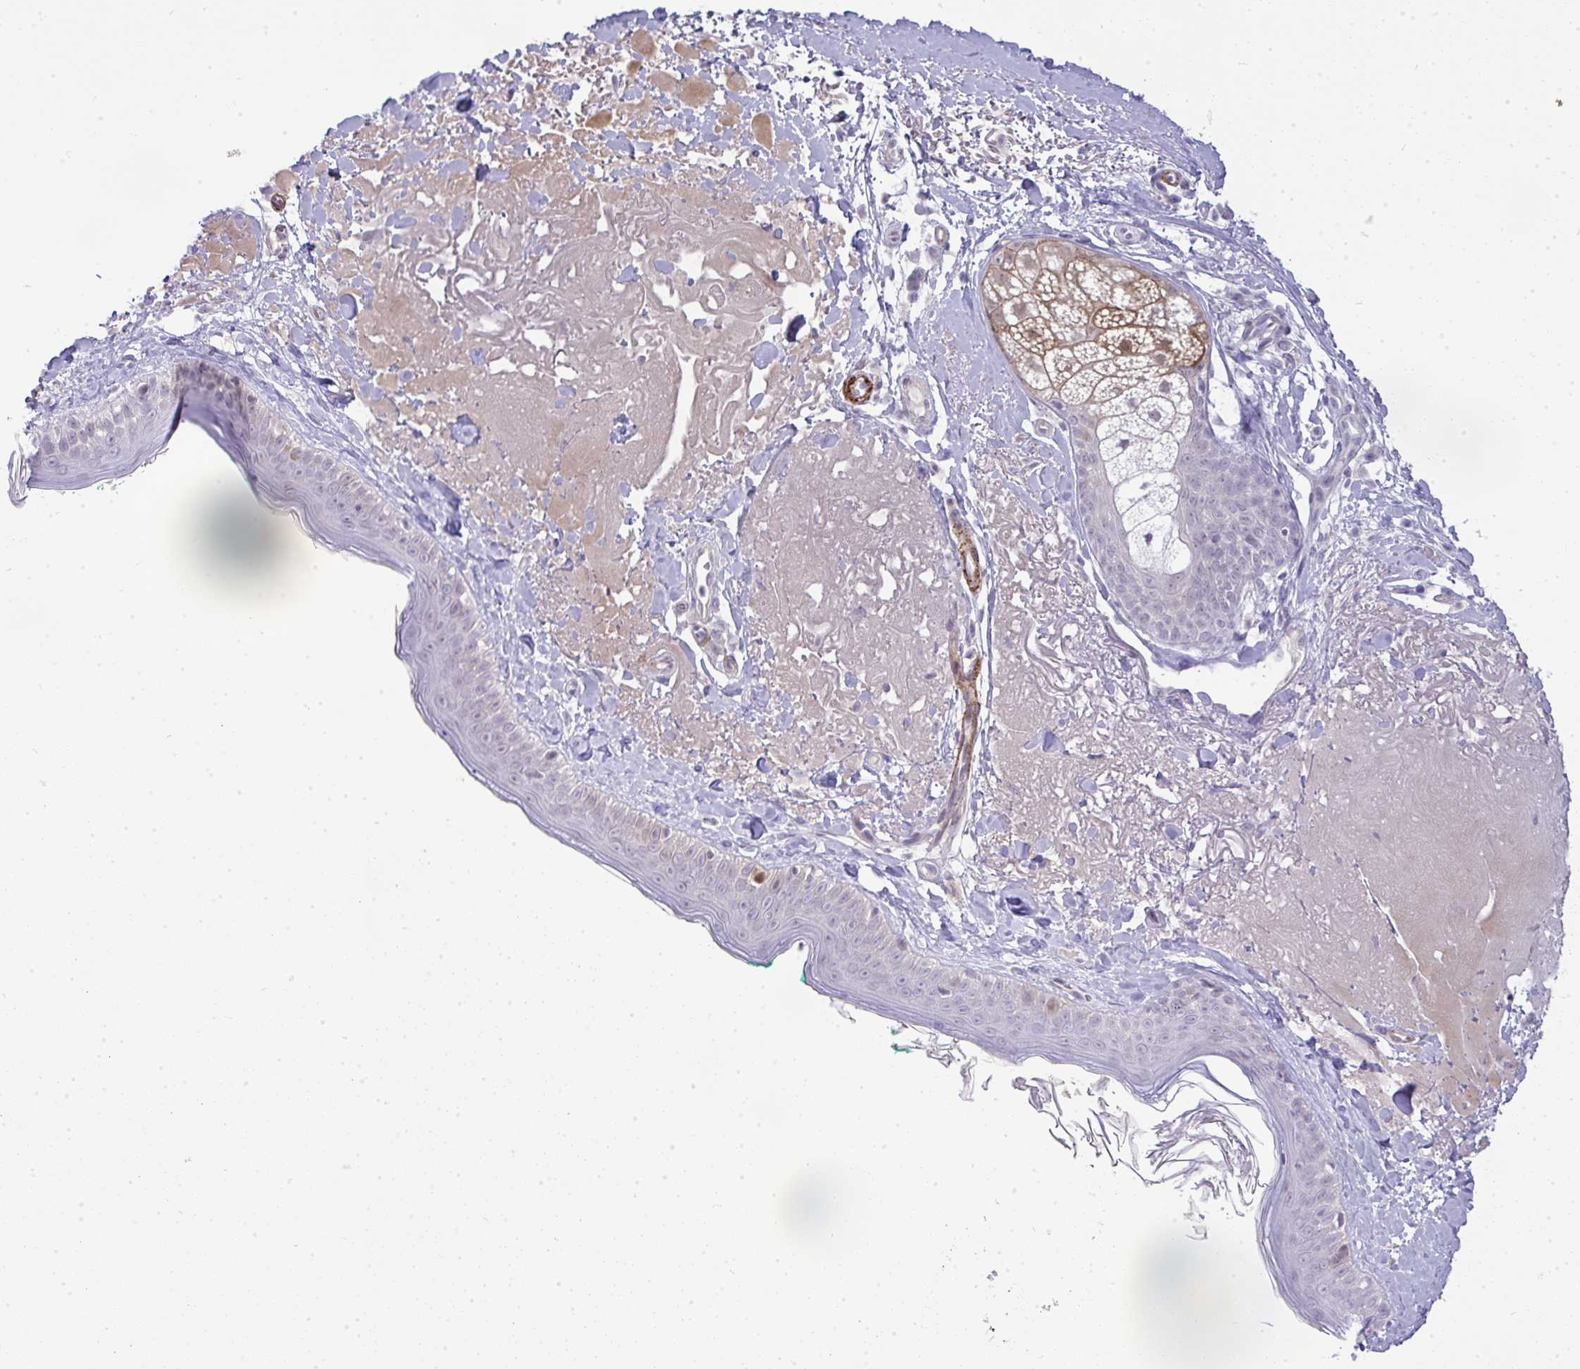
{"staining": {"intensity": "negative", "quantity": "none", "location": "none"}, "tissue": "skin", "cell_type": "Fibroblasts", "image_type": "normal", "snomed": [{"axis": "morphology", "description": "Normal tissue, NOS"}, {"axis": "topography", "description": "Skin"}], "caption": "Immunohistochemical staining of normal human skin demonstrates no significant positivity in fibroblasts.", "gene": "UBE2S", "patient": {"sex": "male", "age": 73}}